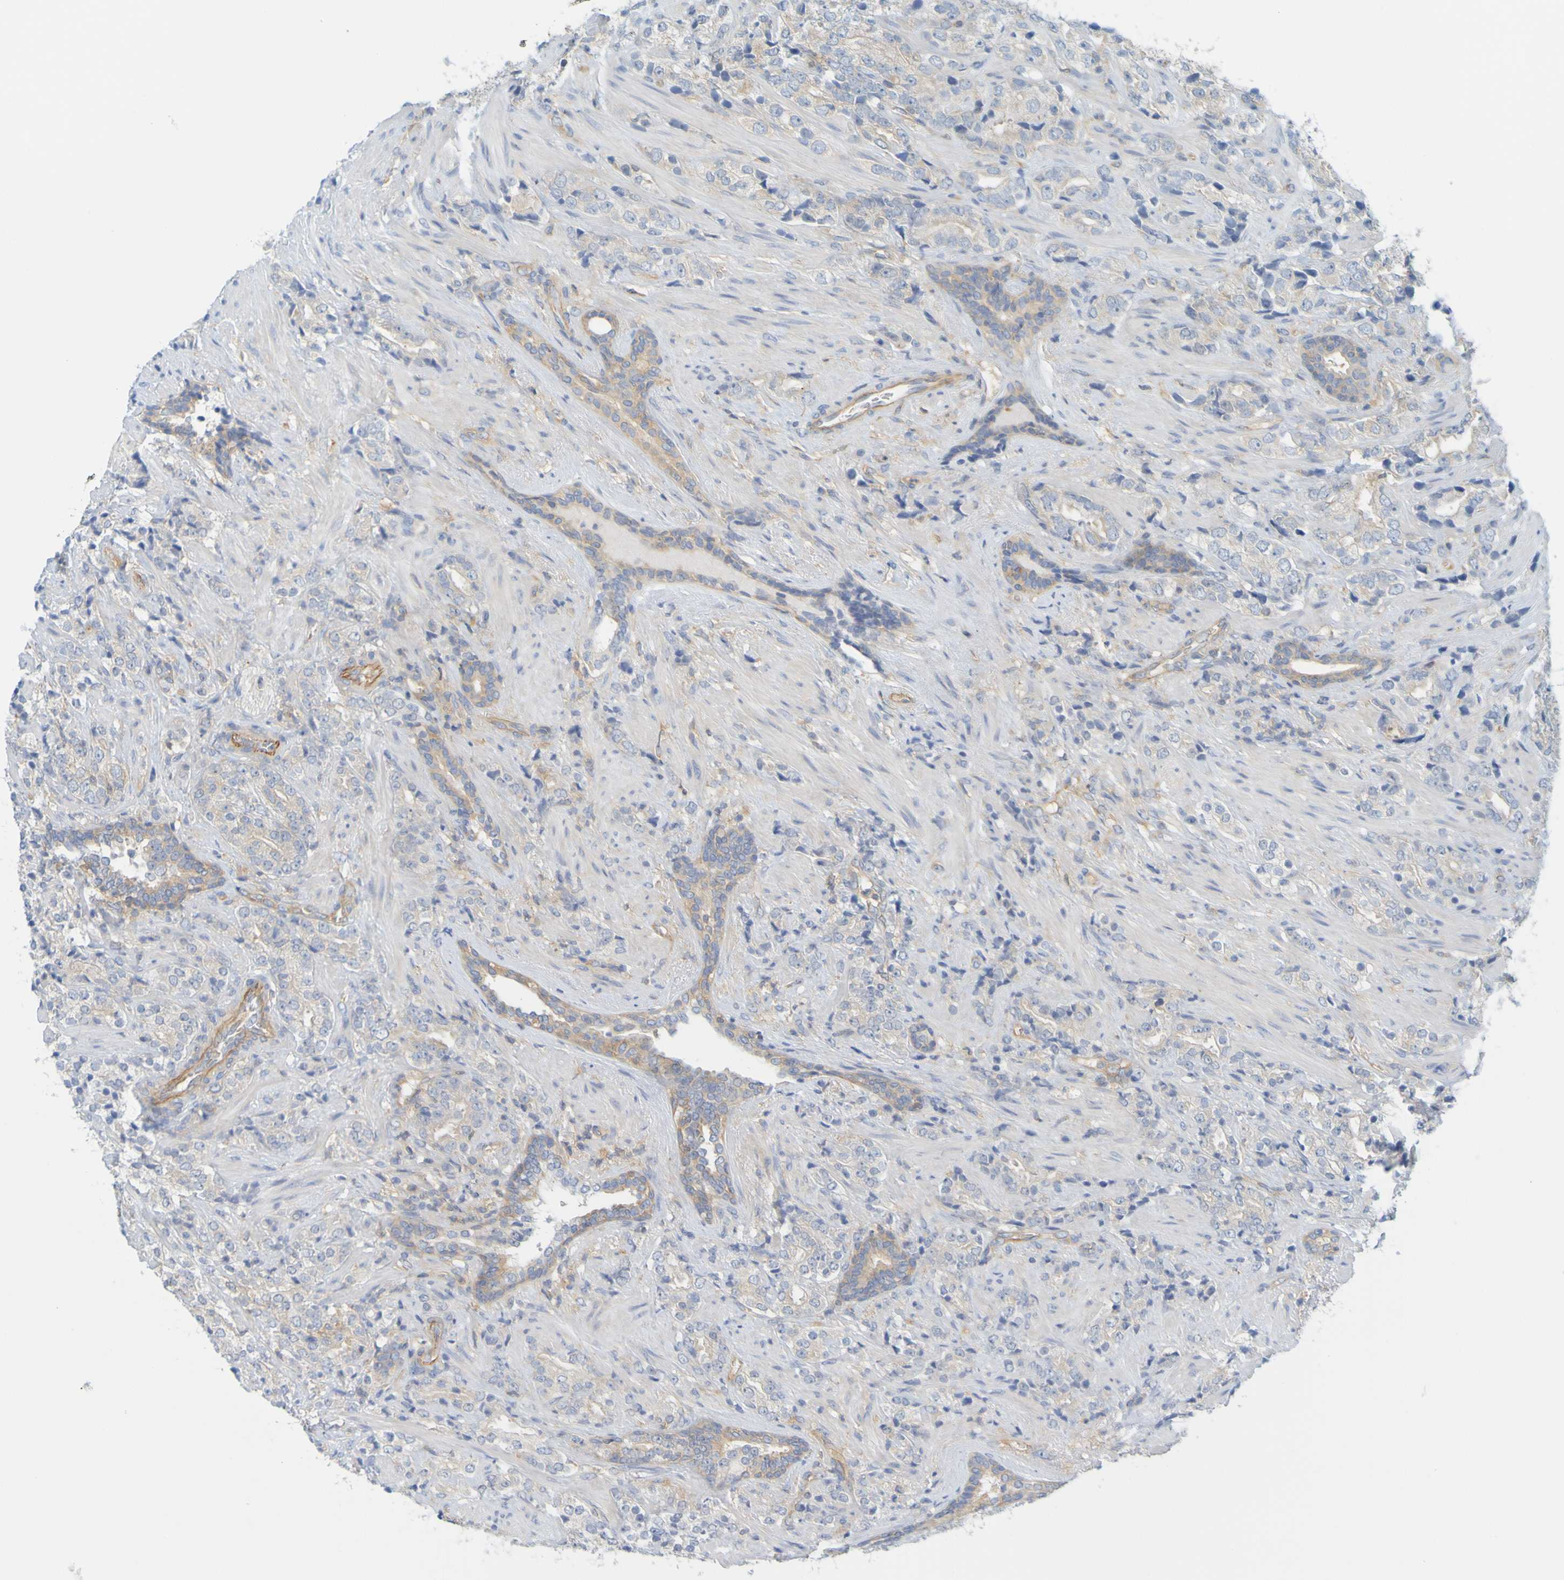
{"staining": {"intensity": "weak", "quantity": "<25%", "location": "cytoplasmic/membranous"}, "tissue": "prostate cancer", "cell_type": "Tumor cells", "image_type": "cancer", "snomed": [{"axis": "morphology", "description": "Adenocarcinoma, High grade"}, {"axis": "topography", "description": "Prostate"}], "caption": "This is an immunohistochemistry histopathology image of high-grade adenocarcinoma (prostate). There is no staining in tumor cells.", "gene": "APPL1", "patient": {"sex": "male", "age": 71}}